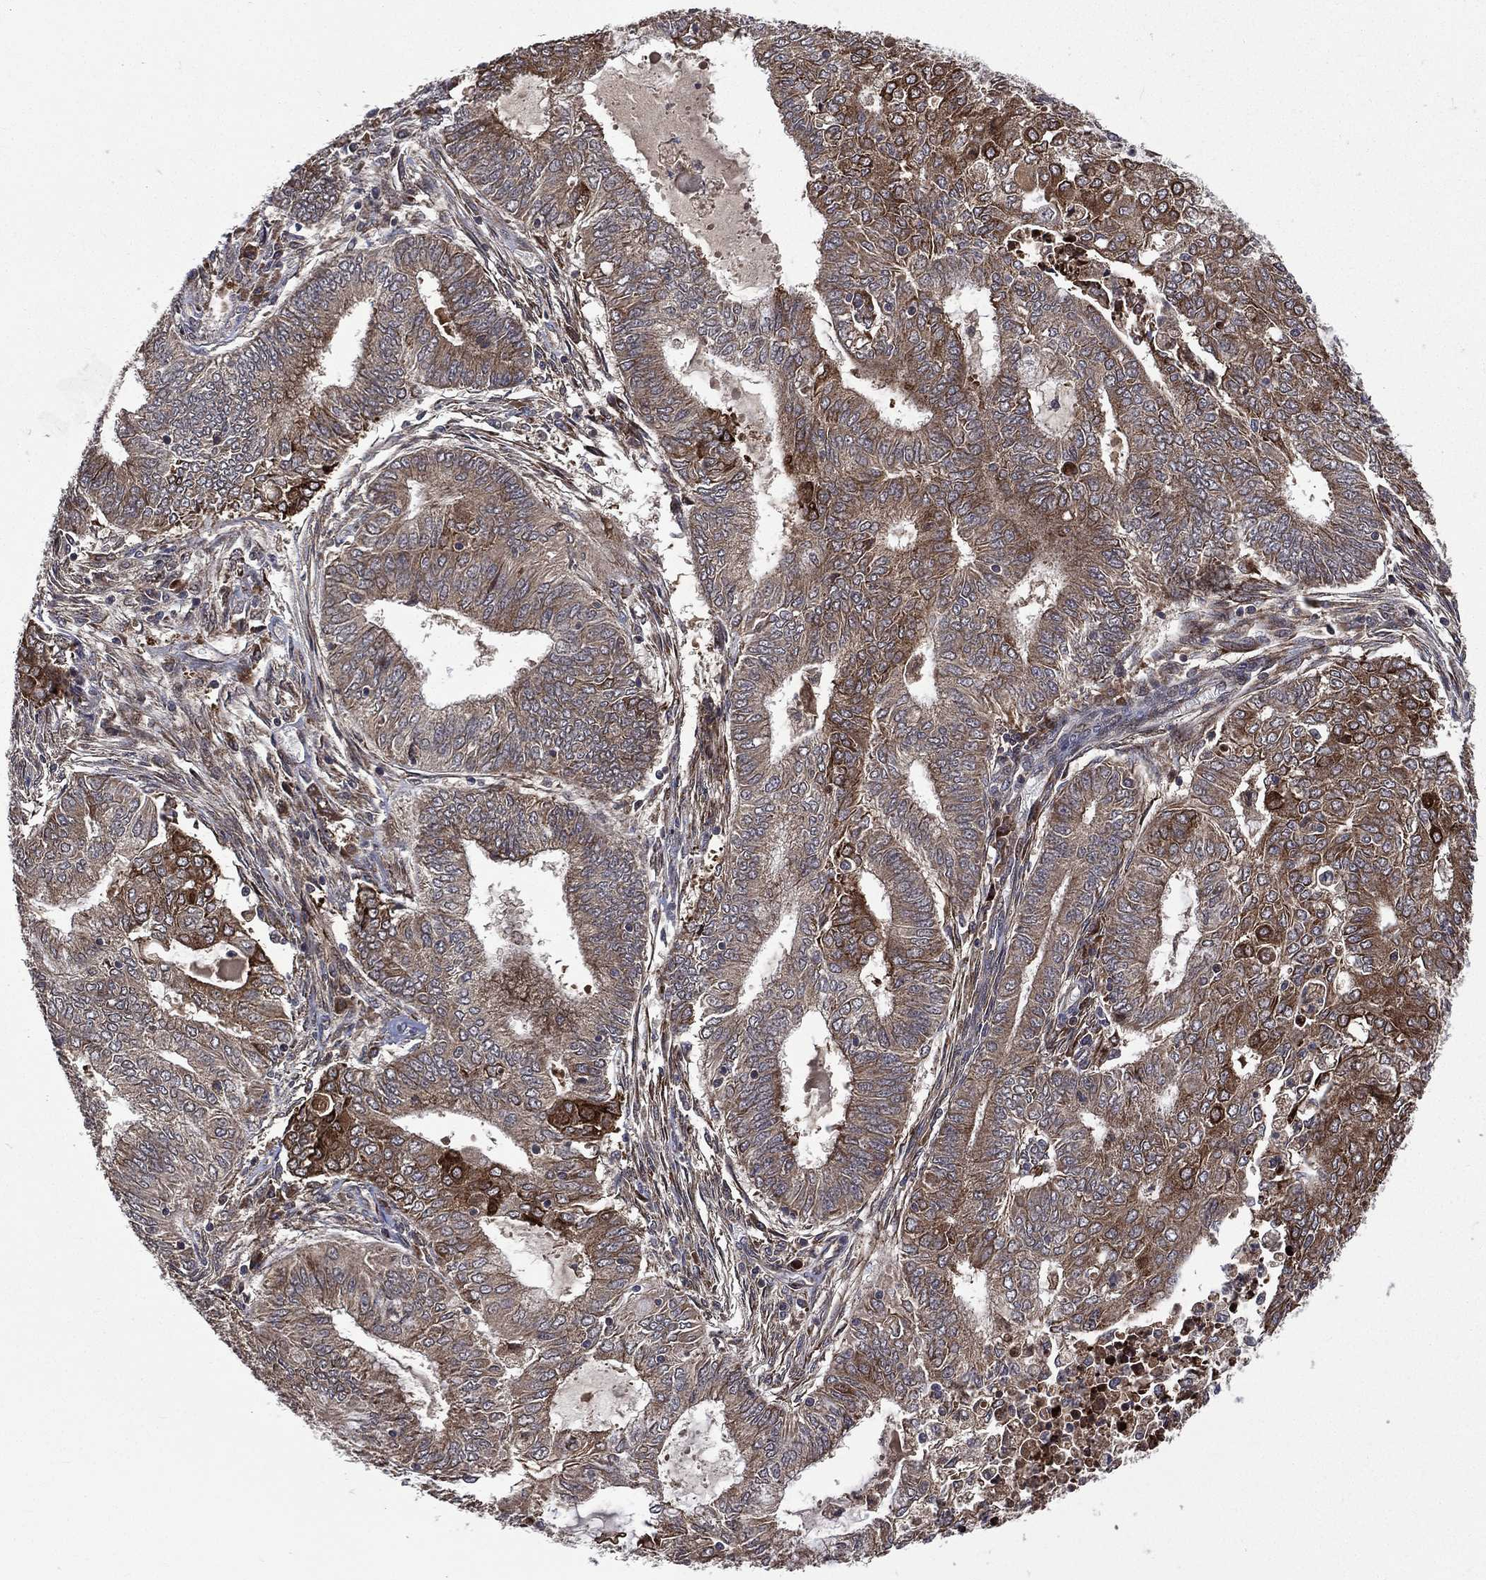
{"staining": {"intensity": "strong", "quantity": "25%-75%", "location": "cytoplasmic/membranous"}, "tissue": "endometrial cancer", "cell_type": "Tumor cells", "image_type": "cancer", "snomed": [{"axis": "morphology", "description": "Adenocarcinoma, NOS"}, {"axis": "topography", "description": "Endometrium"}], "caption": "IHC micrograph of human endometrial cancer stained for a protein (brown), which reveals high levels of strong cytoplasmic/membranous positivity in approximately 25%-75% of tumor cells.", "gene": "RAB11FIP4", "patient": {"sex": "female", "age": 62}}